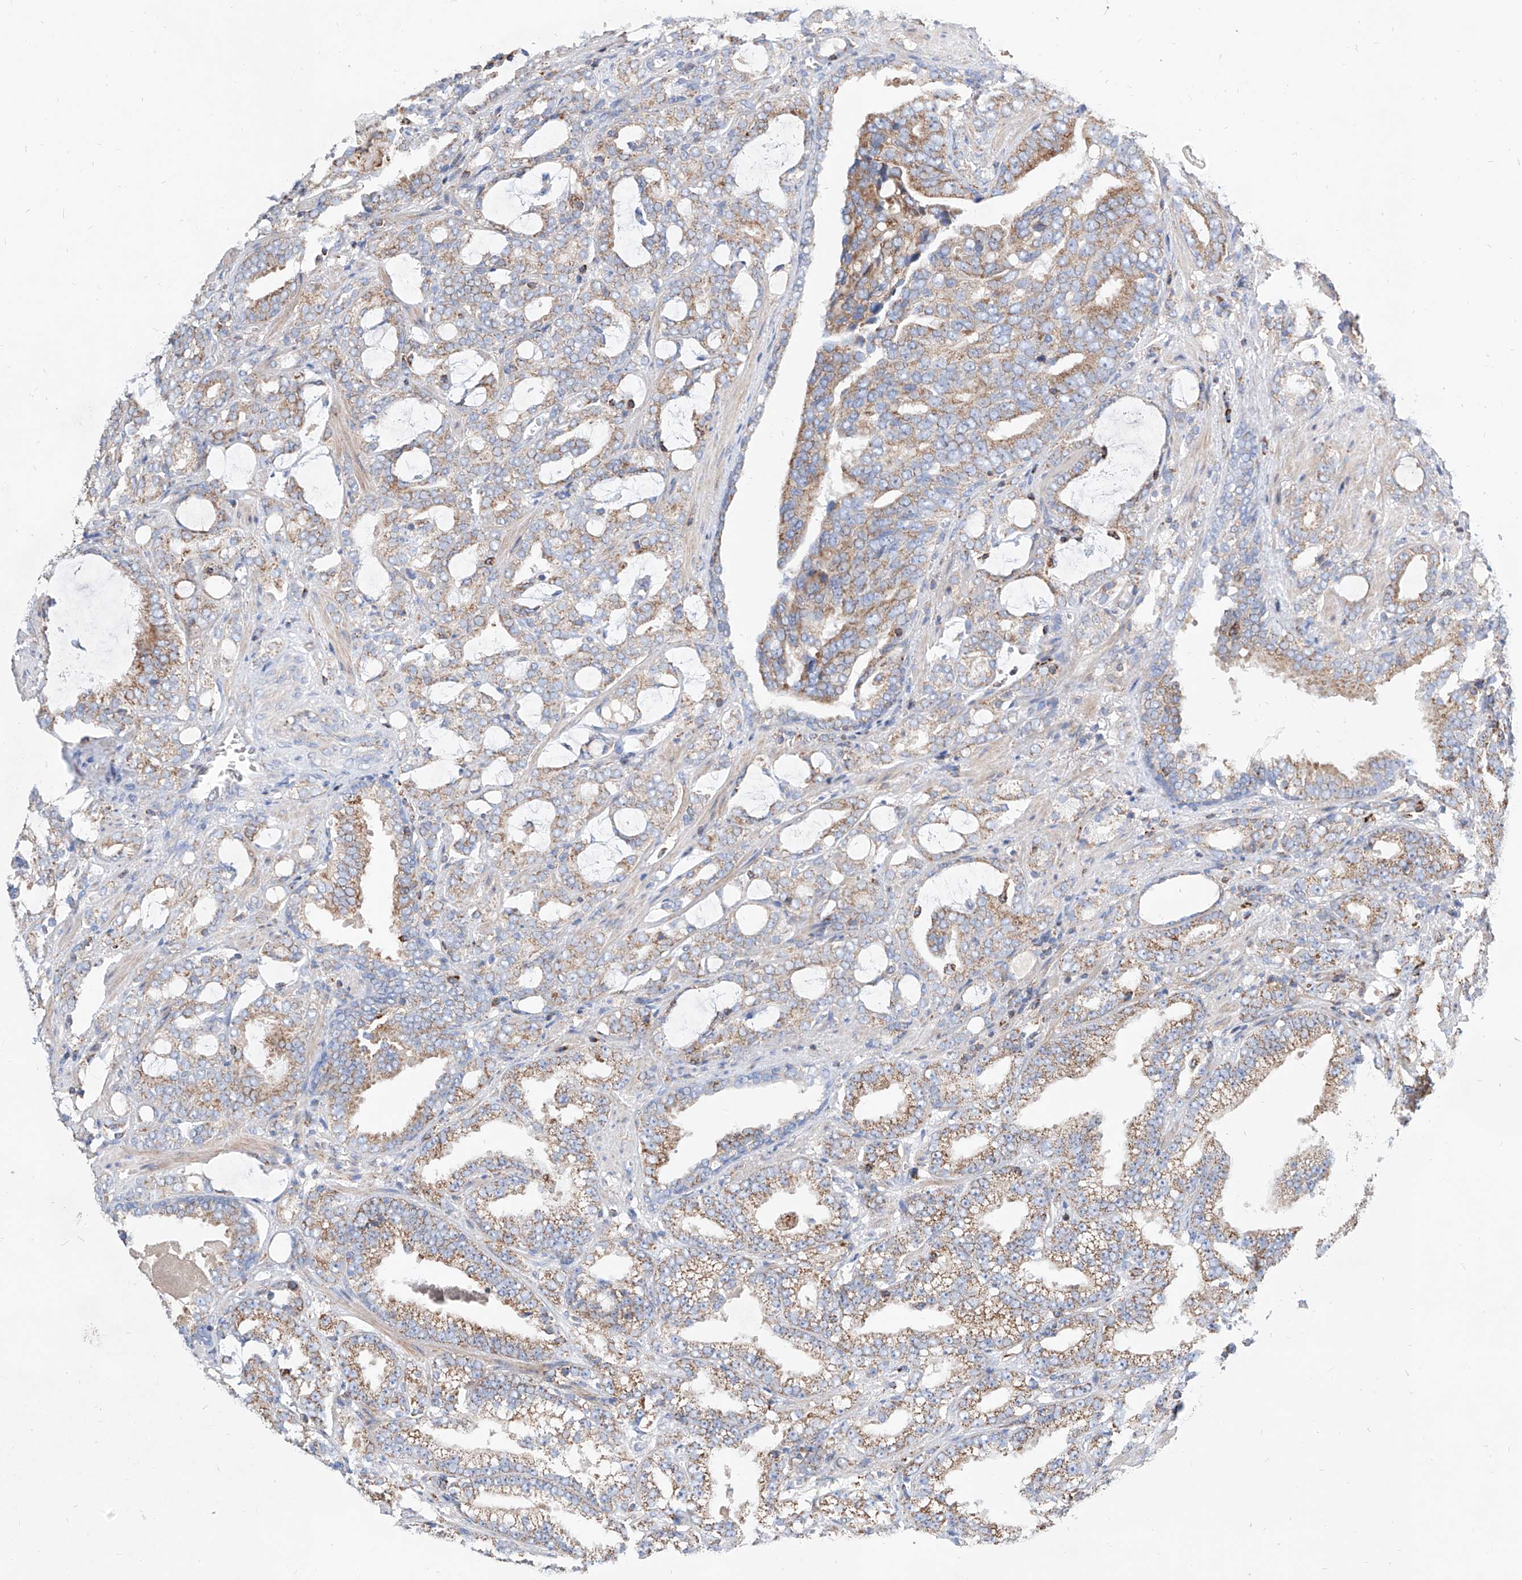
{"staining": {"intensity": "moderate", "quantity": ">75%", "location": "cytoplasmic/membranous"}, "tissue": "prostate cancer", "cell_type": "Tumor cells", "image_type": "cancer", "snomed": [{"axis": "morphology", "description": "Adenocarcinoma, High grade"}, {"axis": "topography", "description": "Prostate and seminal vesicle, NOS"}], "caption": "Moderate cytoplasmic/membranous expression is seen in about >75% of tumor cells in adenocarcinoma (high-grade) (prostate). The staining is performed using DAB (3,3'-diaminobenzidine) brown chromogen to label protein expression. The nuclei are counter-stained blue using hematoxylin.", "gene": "CPNE5", "patient": {"sex": "male", "age": 67}}